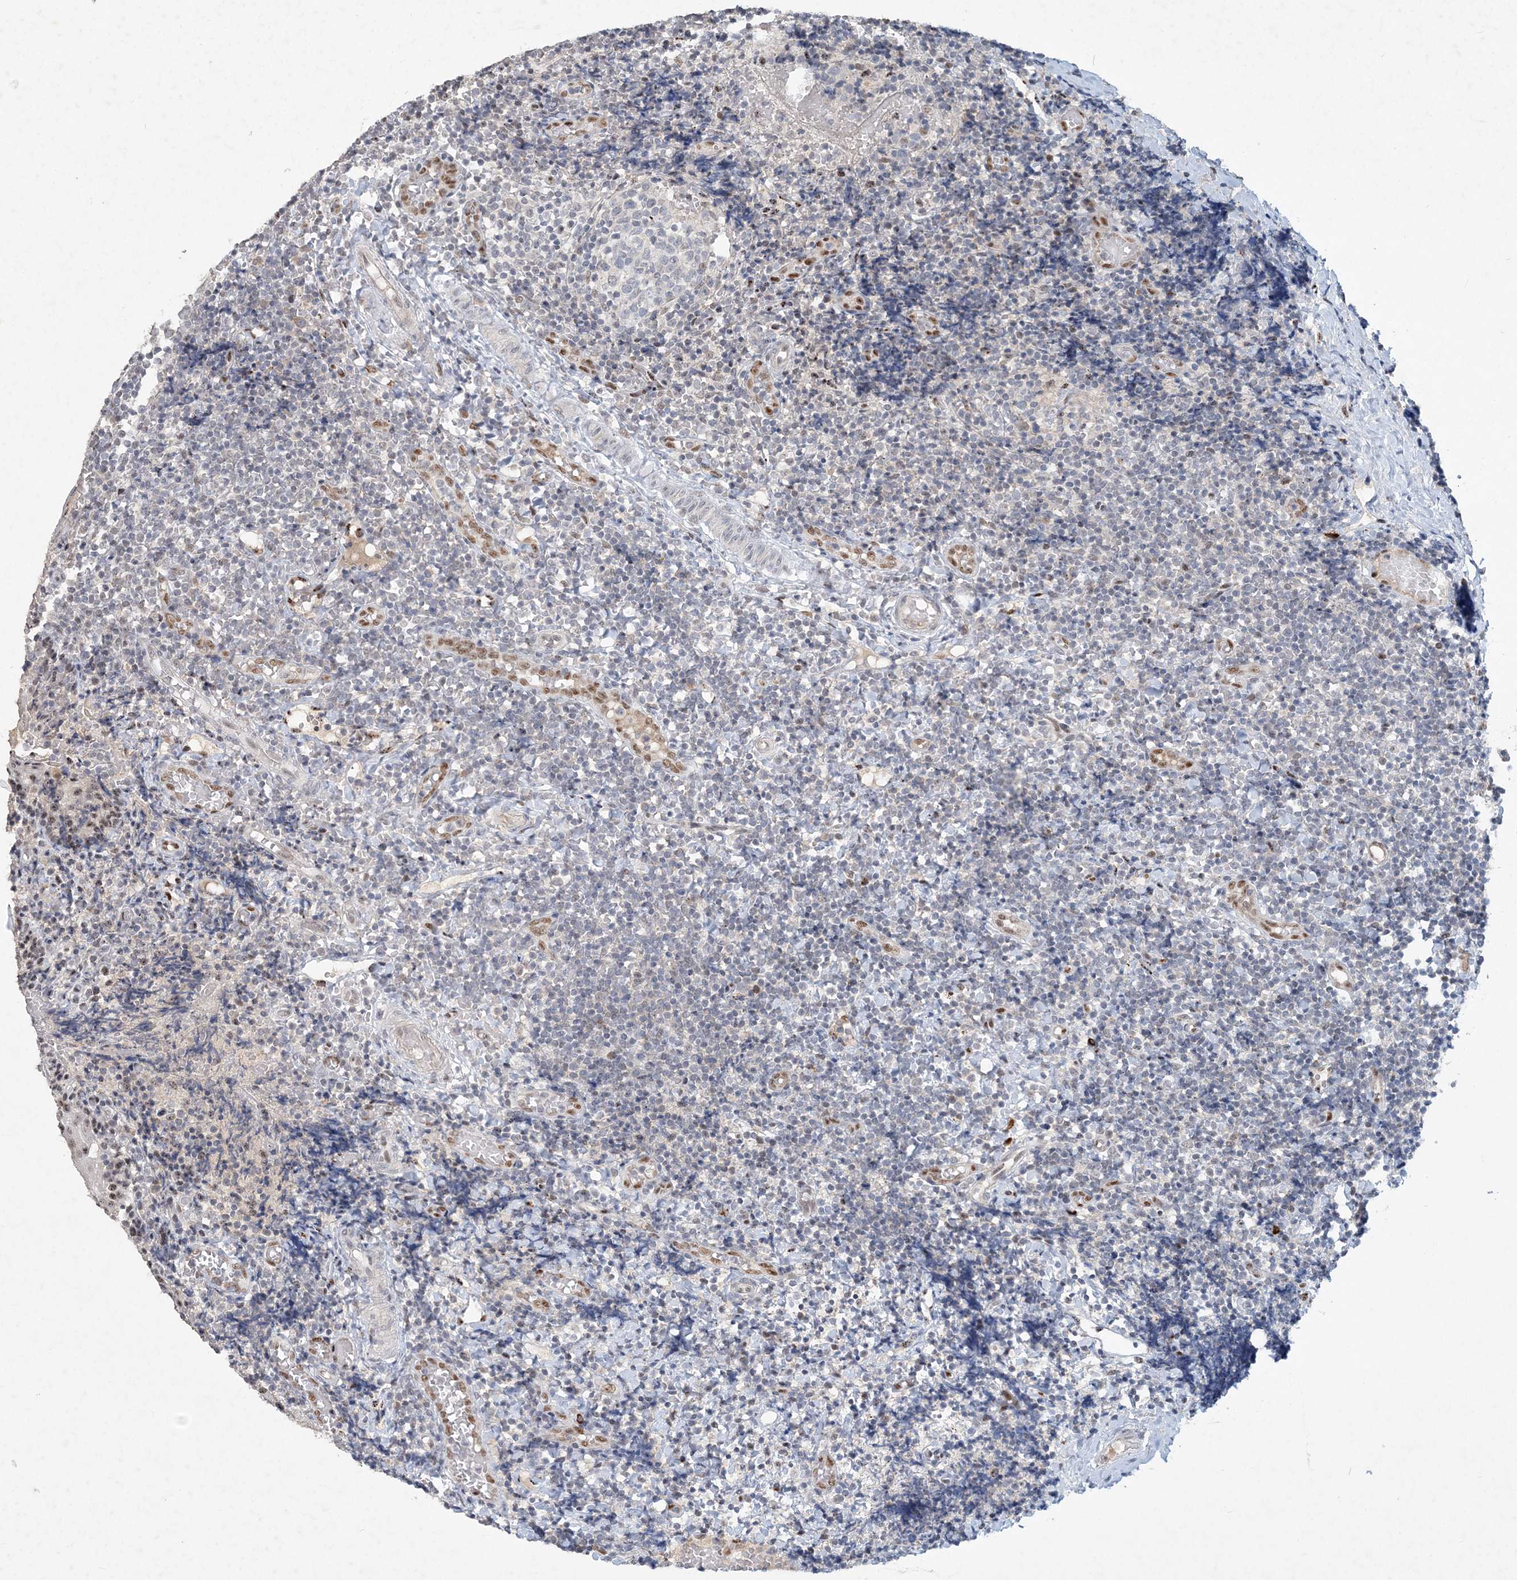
{"staining": {"intensity": "negative", "quantity": "none", "location": "none"}, "tissue": "tonsil", "cell_type": "Germinal center cells", "image_type": "normal", "snomed": [{"axis": "morphology", "description": "Normal tissue, NOS"}, {"axis": "topography", "description": "Tonsil"}], "caption": "There is no significant expression in germinal center cells of tonsil. The staining was performed using DAB to visualize the protein expression in brown, while the nuclei were stained in blue with hematoxylin (Magnification: 20x).", "gene": "GIN1", "patient": {"sex": "female", "age": 19}}